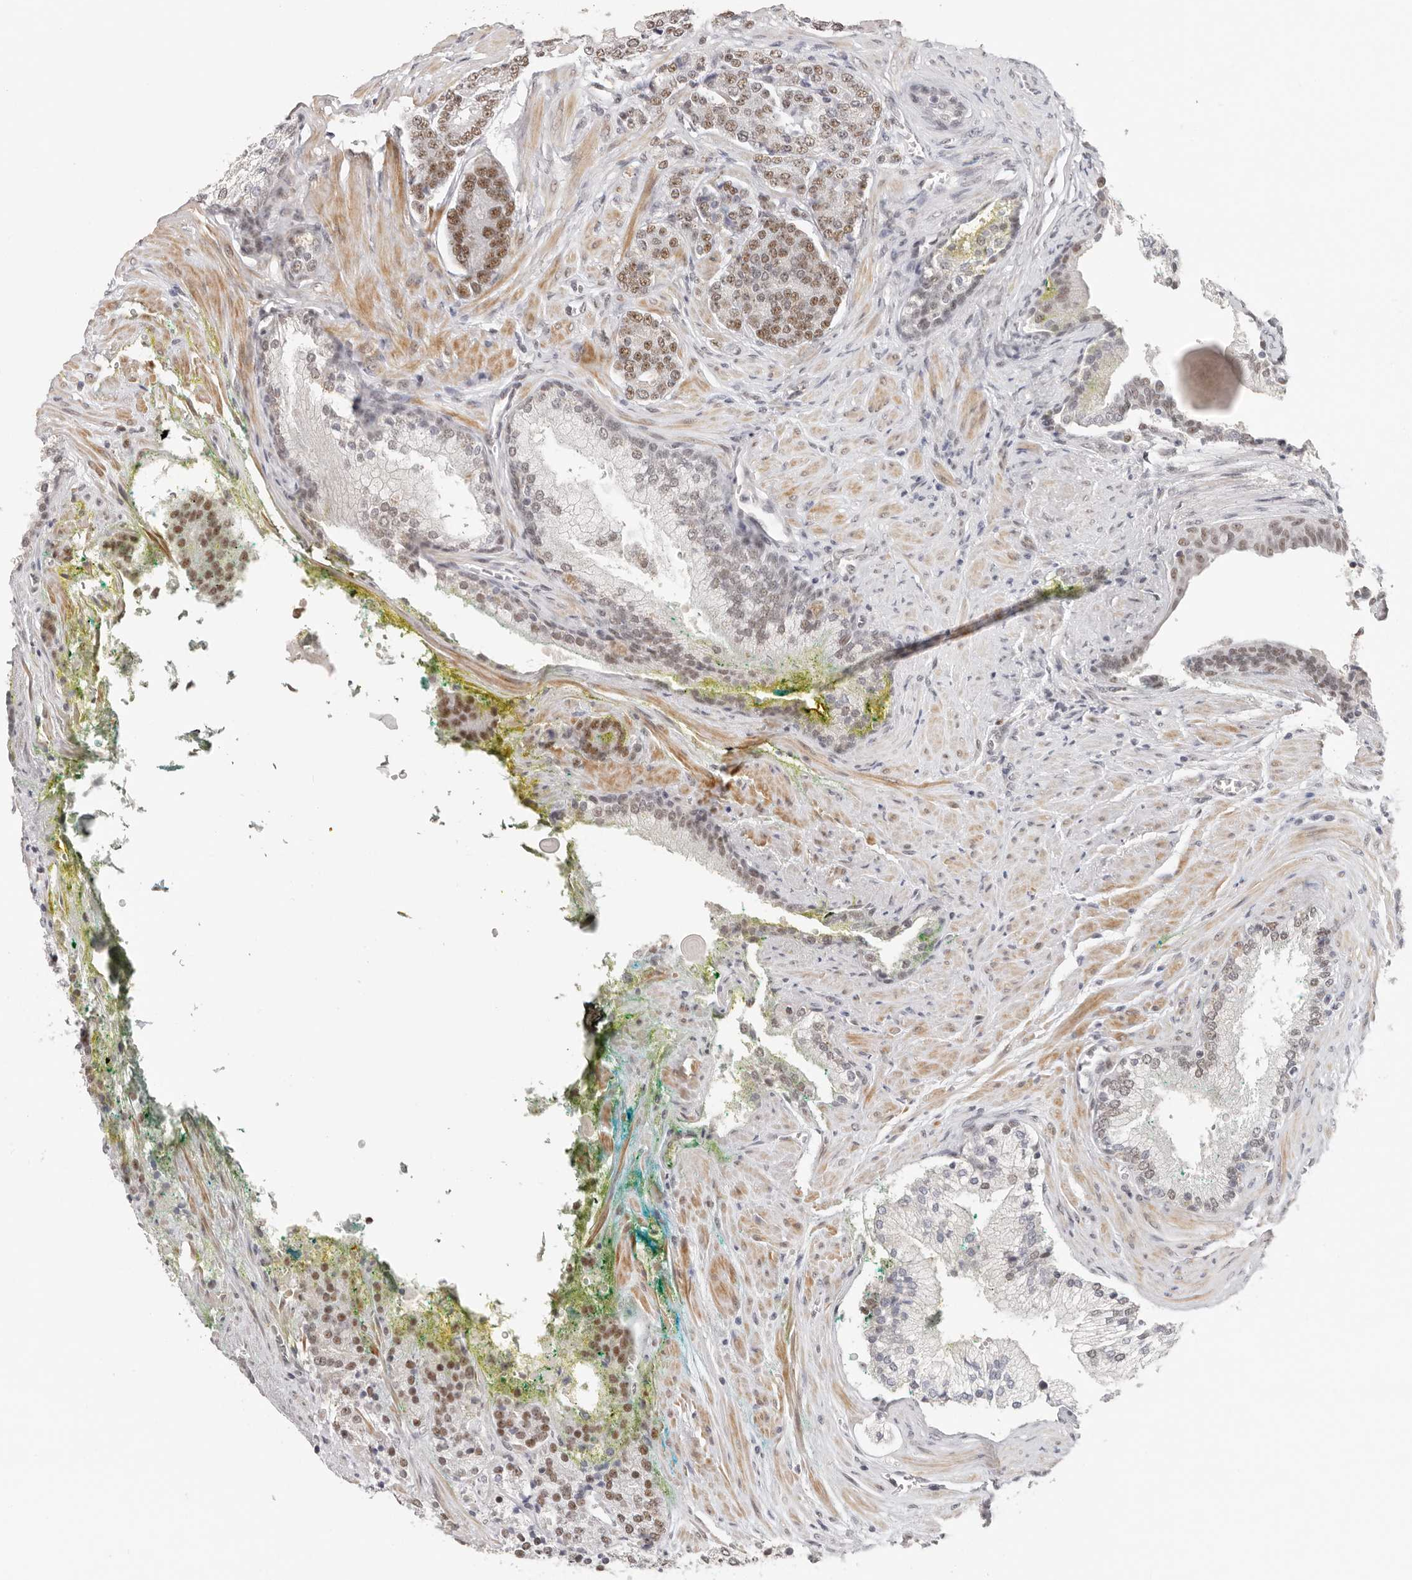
{"staining": {"intensity": "moderate", "quantity": ">75%", "location": "nuclear"}, "tissue": "prostate cancer", "cell_type": "Tumor cells", "image_type": "cancer", "snomed": [{"axis": "morphology", "description": "Adenocarcinoma, High grade"}, {"axis": "topography", "description": "Prostate"}], "caption": "Prostate adenocarcinoma (high-grade) tissue shows moderate nuclear staining in approximately >75% of tumor cells, visualized by immunohistochemistry.", "gene": "LARP7", "patient": {"sex": "male", "age": 71}}